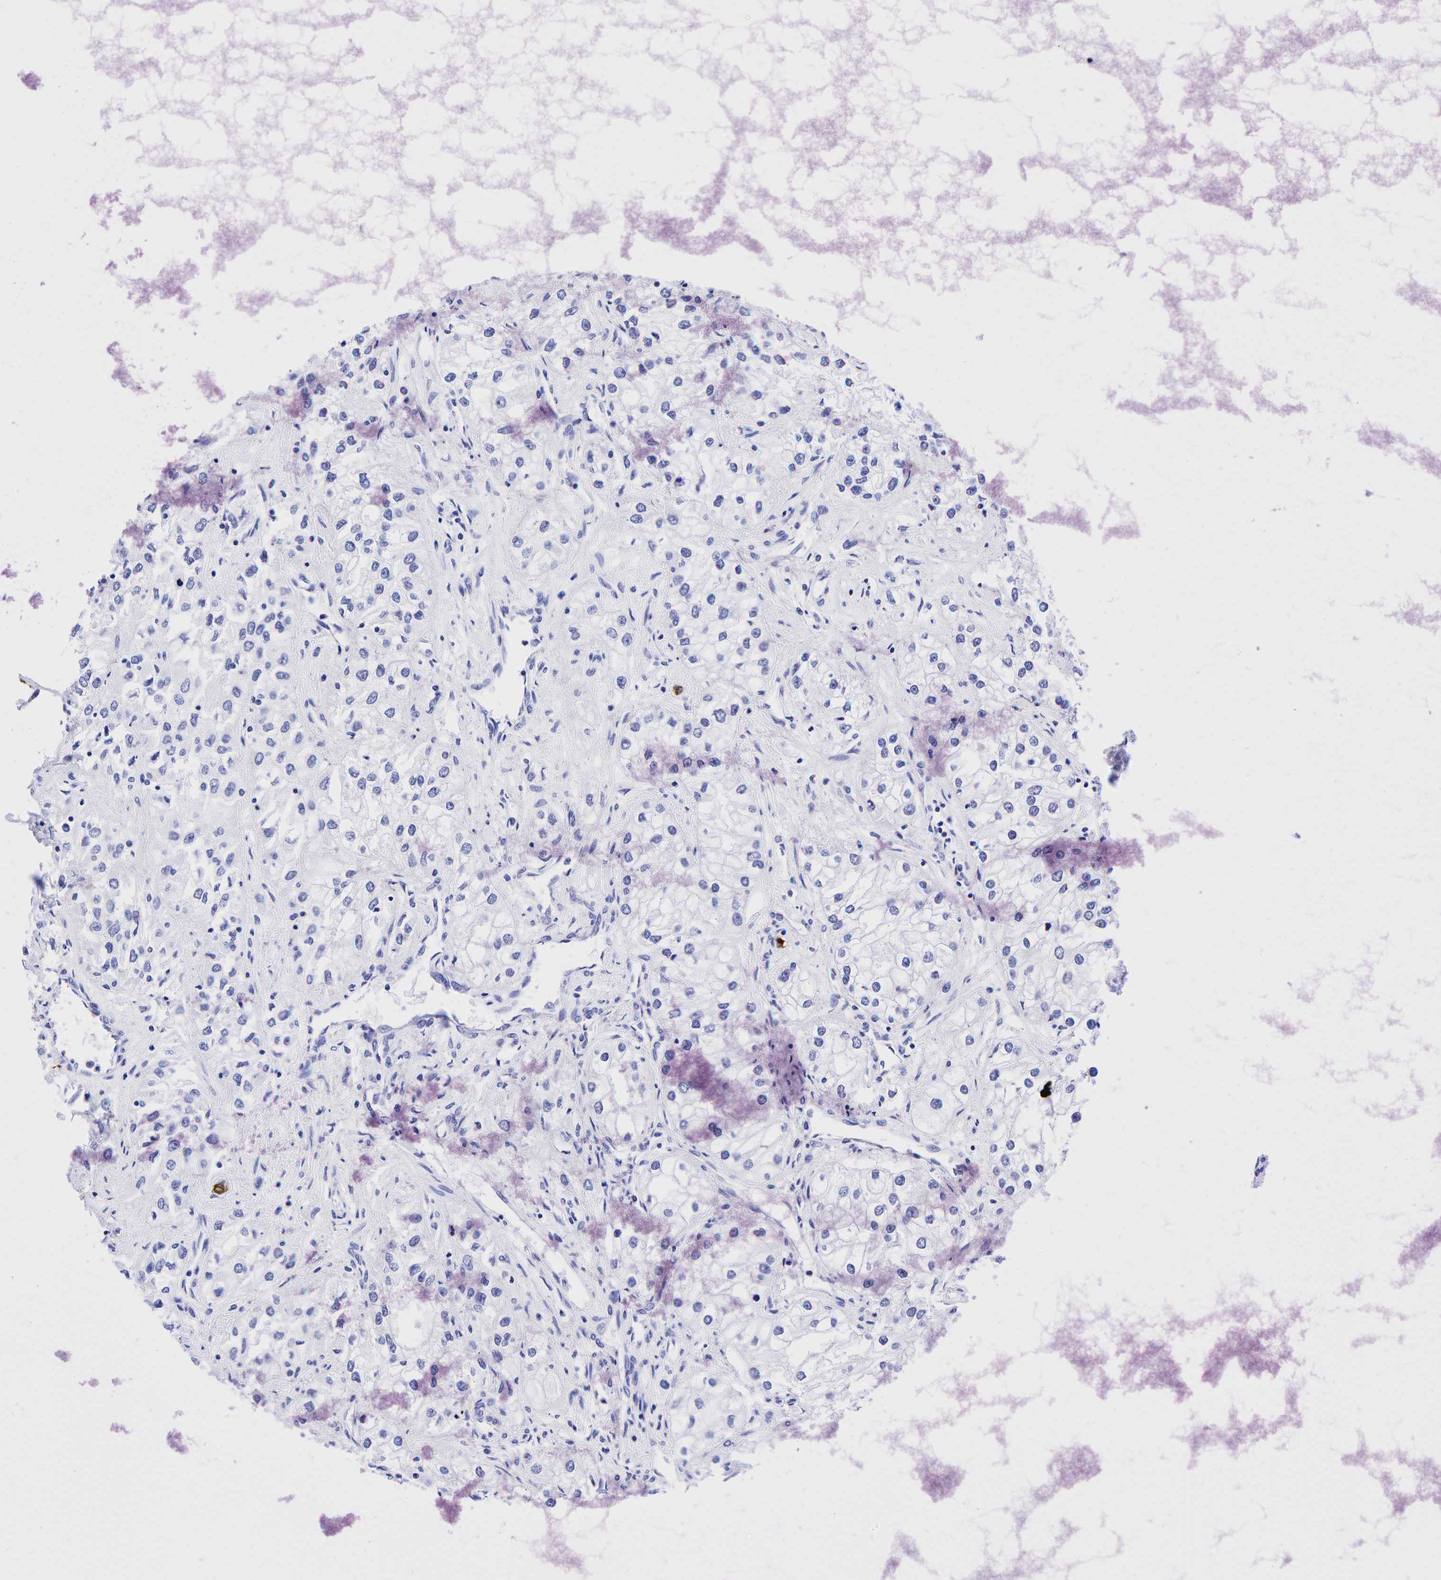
{"staining": {"intensity": "strong", "quantity": ">75%", "location": "cytoplasmic/membranous"}, "tissue": "renal cancer", "cell_type": "Tumor cells", "image_type": "cancer", "snomed": [{"axis": "morphology", "description": "Adenocarcinoma, NOS"}, {"axis": "topography", "description": "Kidney"}], "caption": "Approximately >75% of tumor cells in renal adenocarcinoma reveal strong cytoplasmic/membranous protein expression as visualized by brown immunohistochemical staining.", "gene": "KRT19", "patient": {"sex": "male", "age": 57}}